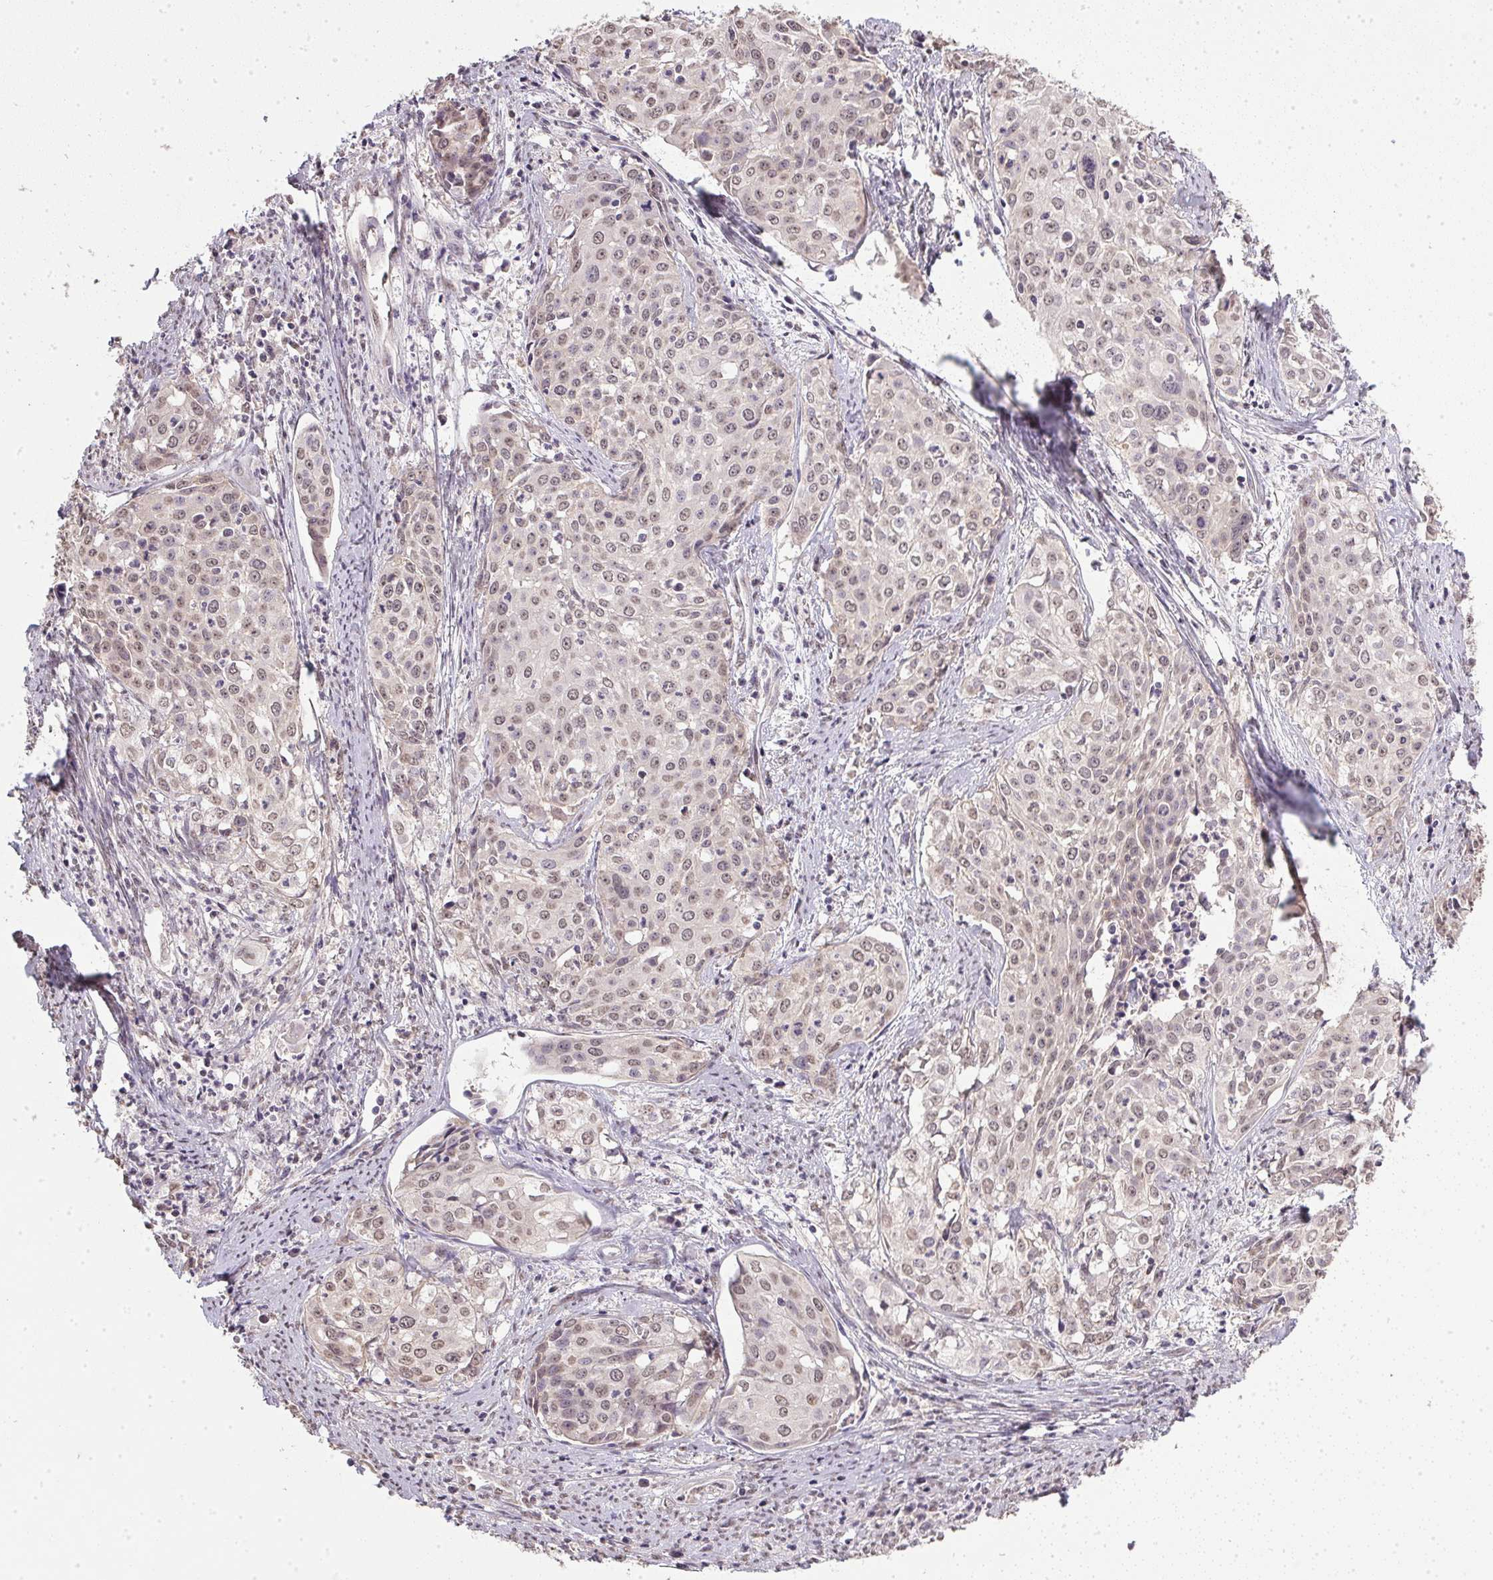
{"staining": {"intensity": "weak", "quantity": ">75%", "location": "nuclear"}, "tissue": "cervical cancer", "cell_type": "Tumor cells", "image_type": "cancer", "snomed": [{"axis": "morphology", "description": "Squamous cell carcinoma, NOS"}, {"axis": "topography", "description": "Cervix"}], "caption": "Weak nuclear staining for a protein is present in approximately >75% of tumor cells of squamous cell carcinoma (cervical) using immunohistochemistry.", "gene": "PPP4R4", "patient": {"sex": "female", "age": 39}}